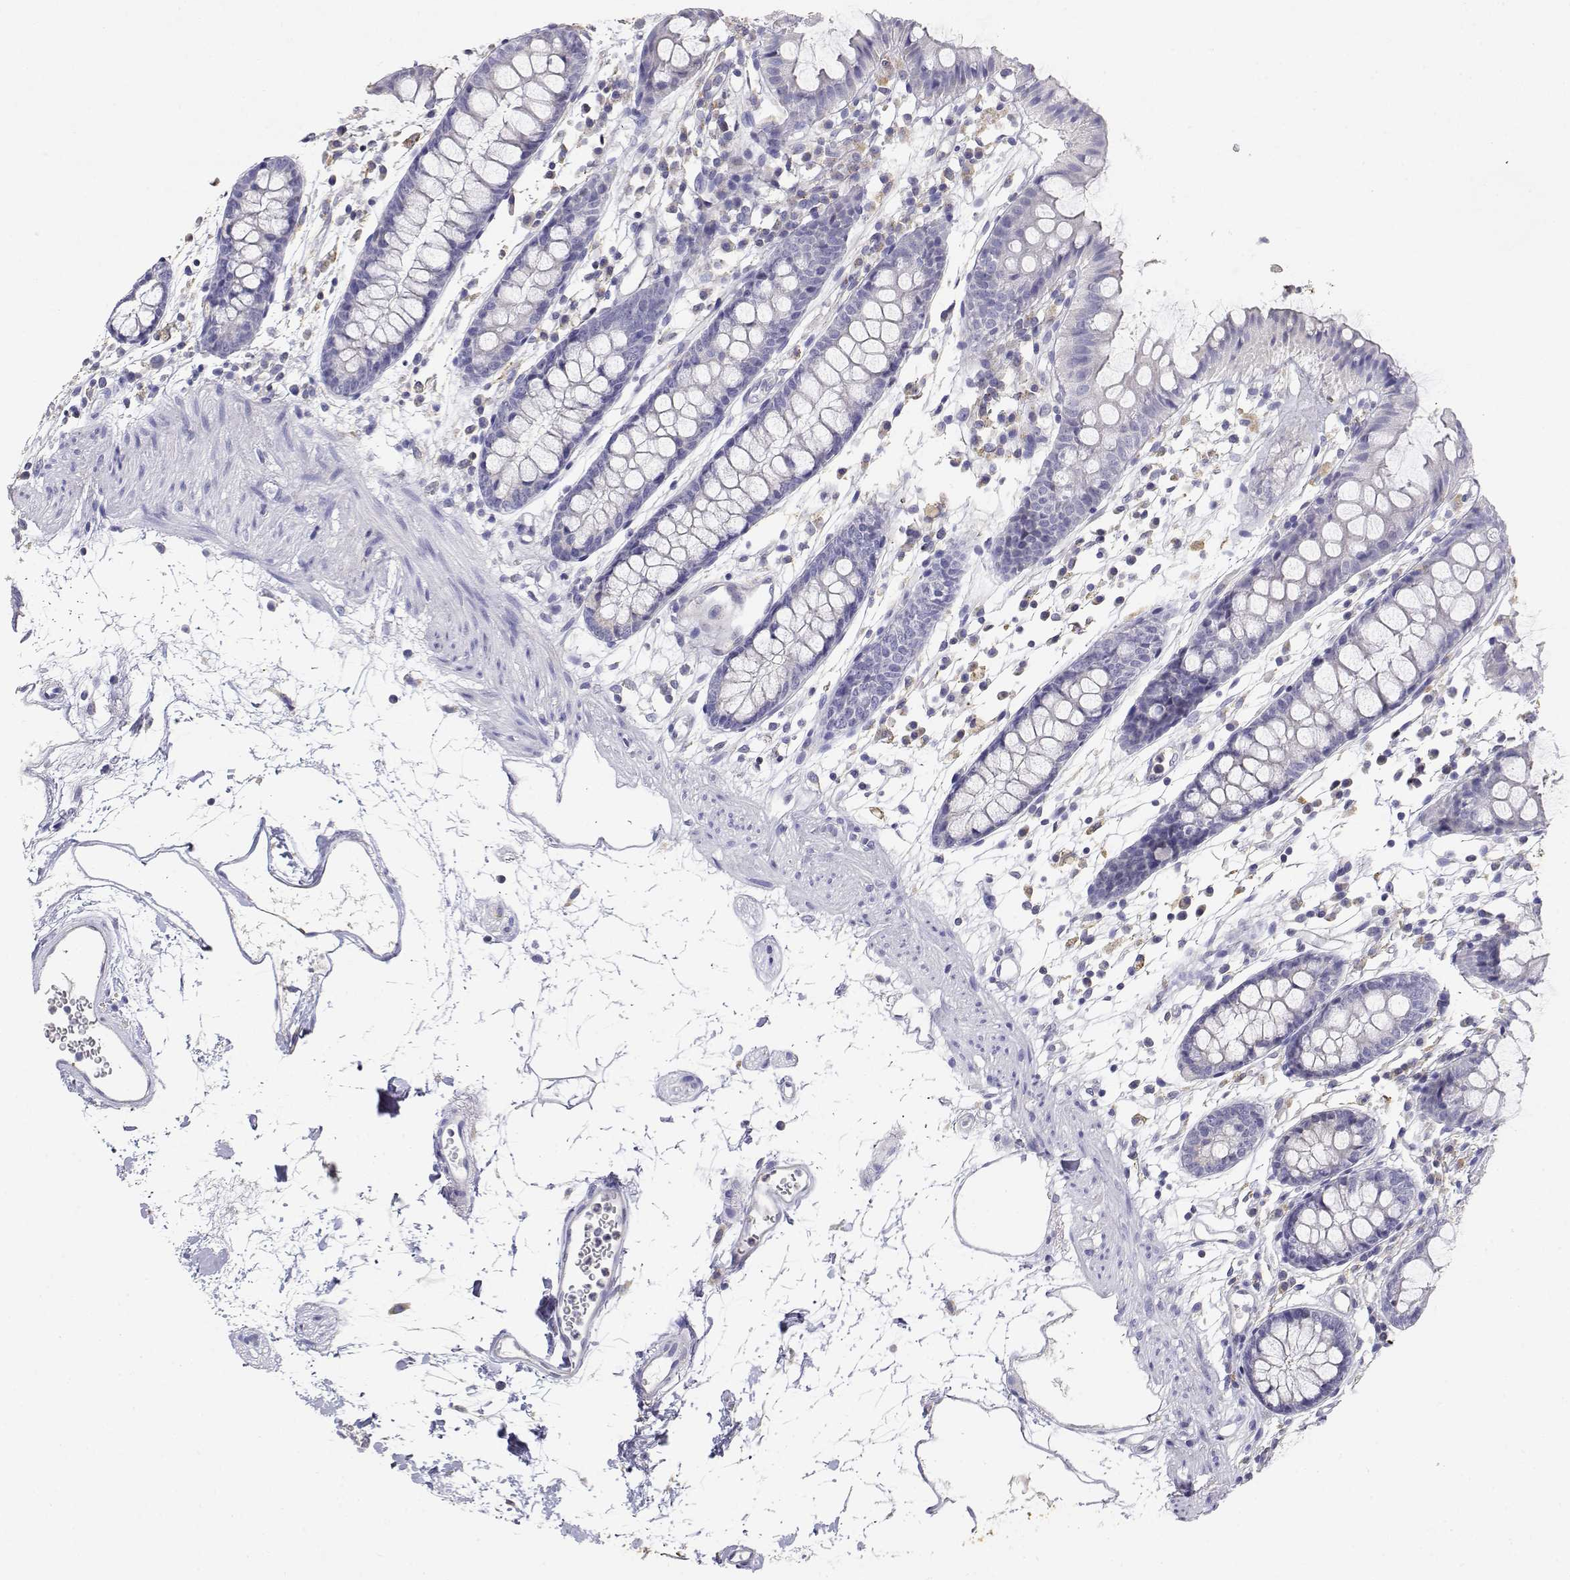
{"staining": {"intensity": "negative", "quantity": "none", "location": "none"}, "tissue": "colon", "cell_type": "Endothelial cells", "image_type": "normal", "snomed": [{"axis": "morphology", "description": "Normal tissue, NOS"}, {"axis": "topography", "description": "Colon"}], "caption": "This is an IHC photomicrograph of unremarkable human colon. There is no staining in endothelial cells.", "gene": "ADA", "patient": {"sex": "female", "age": 84}}